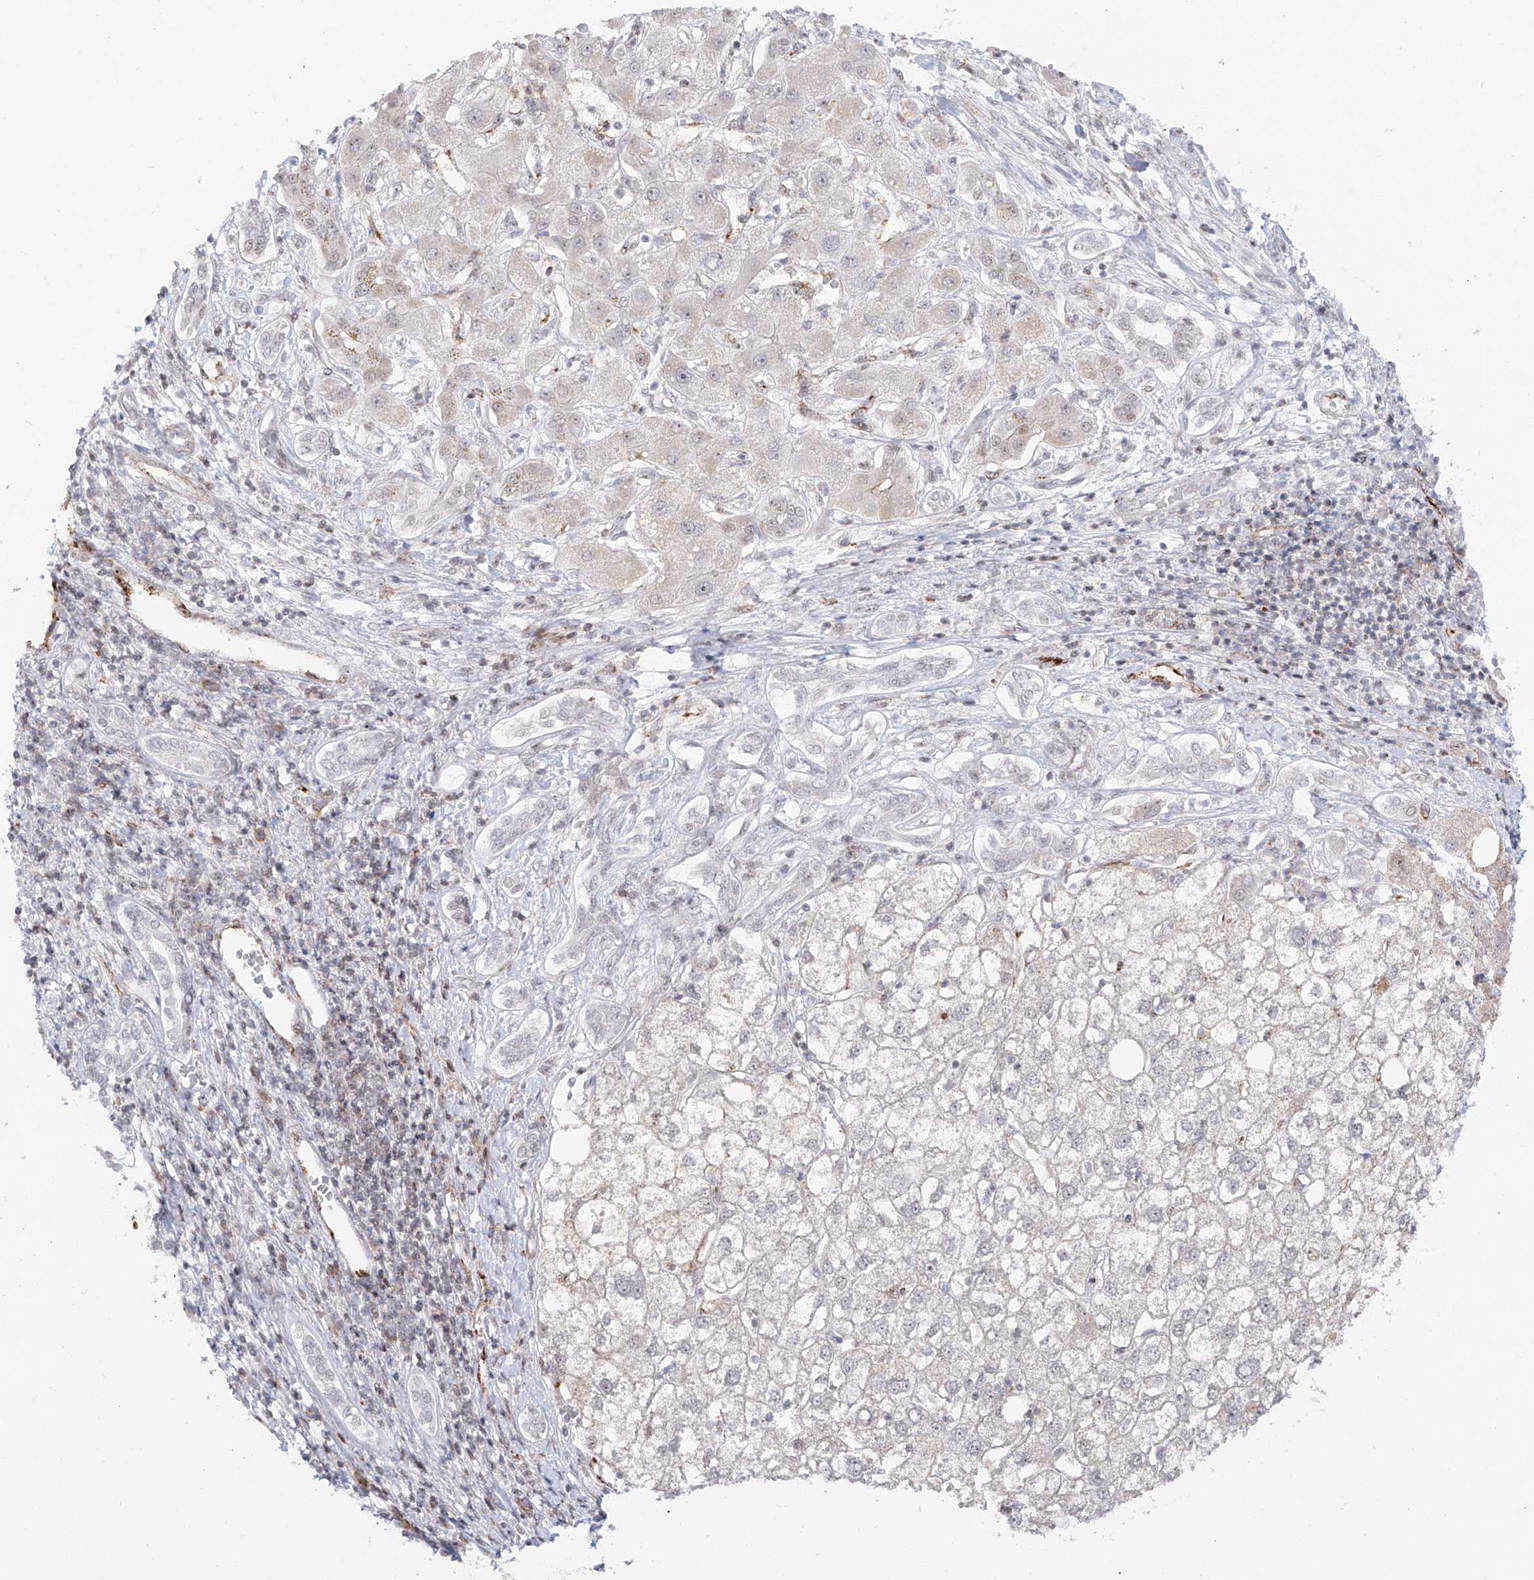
{"staining": {"intensity": "negative", "quantity": "none", "location": "none"}, "tissue": "liver cancer", "cell_type": "Tumor cells", "image_type": "cancer", "snomed": [{"axis": "morphology", "description": "Carcinoma, Hepatocellular, NOS"}, {"axis": "topography", "description": "Liver"}], "caption": "Tumor cells are negative for brown protein staining in liver cancer.", "gene": "ZNF180", "patient": {"sex": "male", "age": 65}}